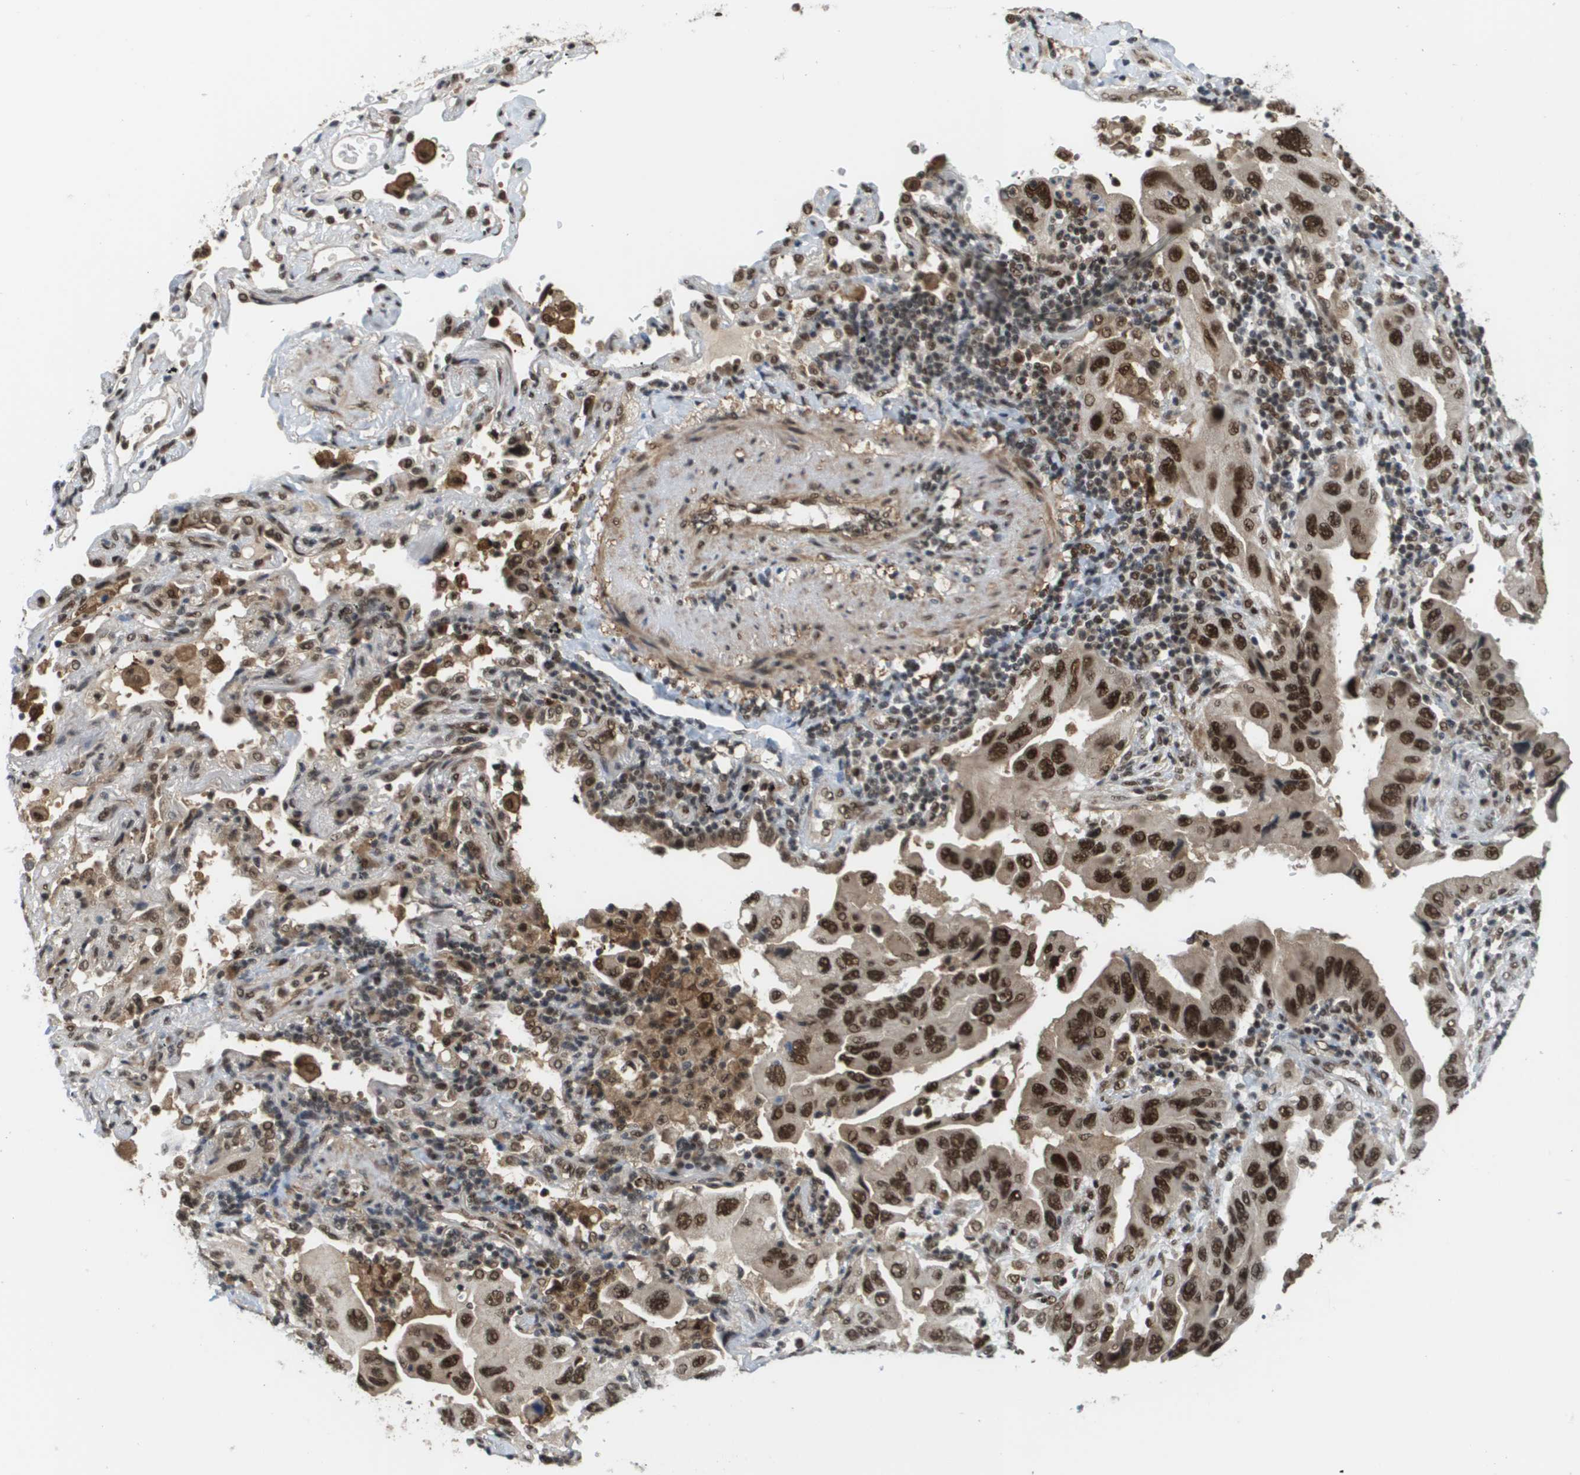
{"staining": {"intensity": "strong", "quantity": ">75%", "location": "cytoplasmic/membranous,nuclear"}, "tissue": "lung cancer", "cell_type": "Tumor cells", "image_type": "cancer", "snomed": [{"axis": "morphology", "description": "Adenocarcinoma, NOS"}, {"axis": "topography", "description": "Lung"}], "caption": "A brown stain labels strong cytoplasmic/membranous and nuclear positivity of a protein in lung cancer tumor cells.", "gene": "PRCC", "patient": {"sex": "female", "age": 65}}